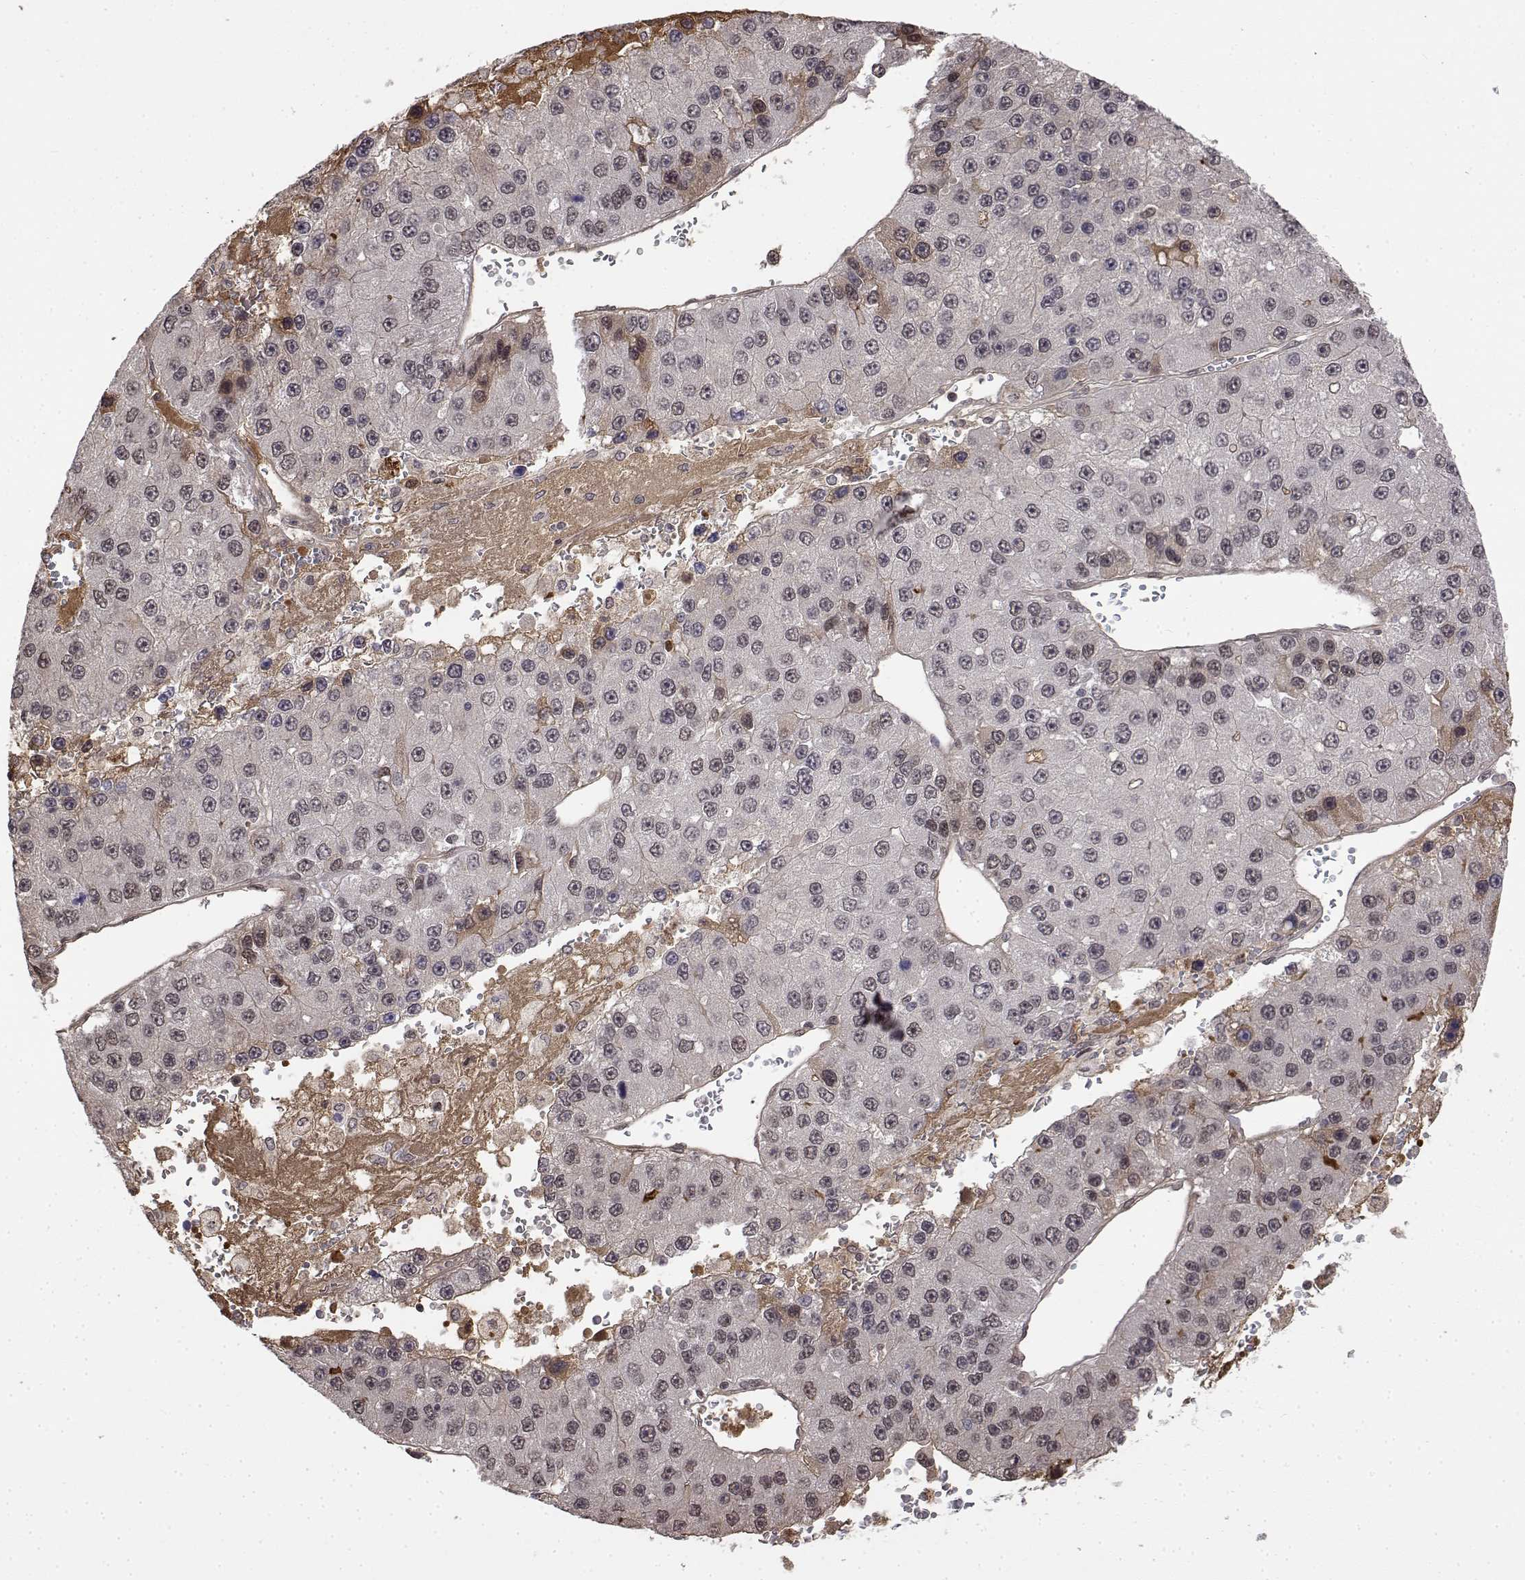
{"staining": {"intensity": "negative", "quantity": "none", "location": "none"}, "tissue": "liver cancer", "cell_type": "Tumor cells", "image_type": "cancer", "snomed": [{"axis": "morphology", "description": "Carcinoma, Hepatocellular, NOS"}, {"axis": "topography", "description": "Liver"}], "caption": "Liver cancer was stained to show a protein in brown. There is no significant positivity in tumor cells.", "gene": "ITGA7", "patient": {"sex": "female", "age": 73}}